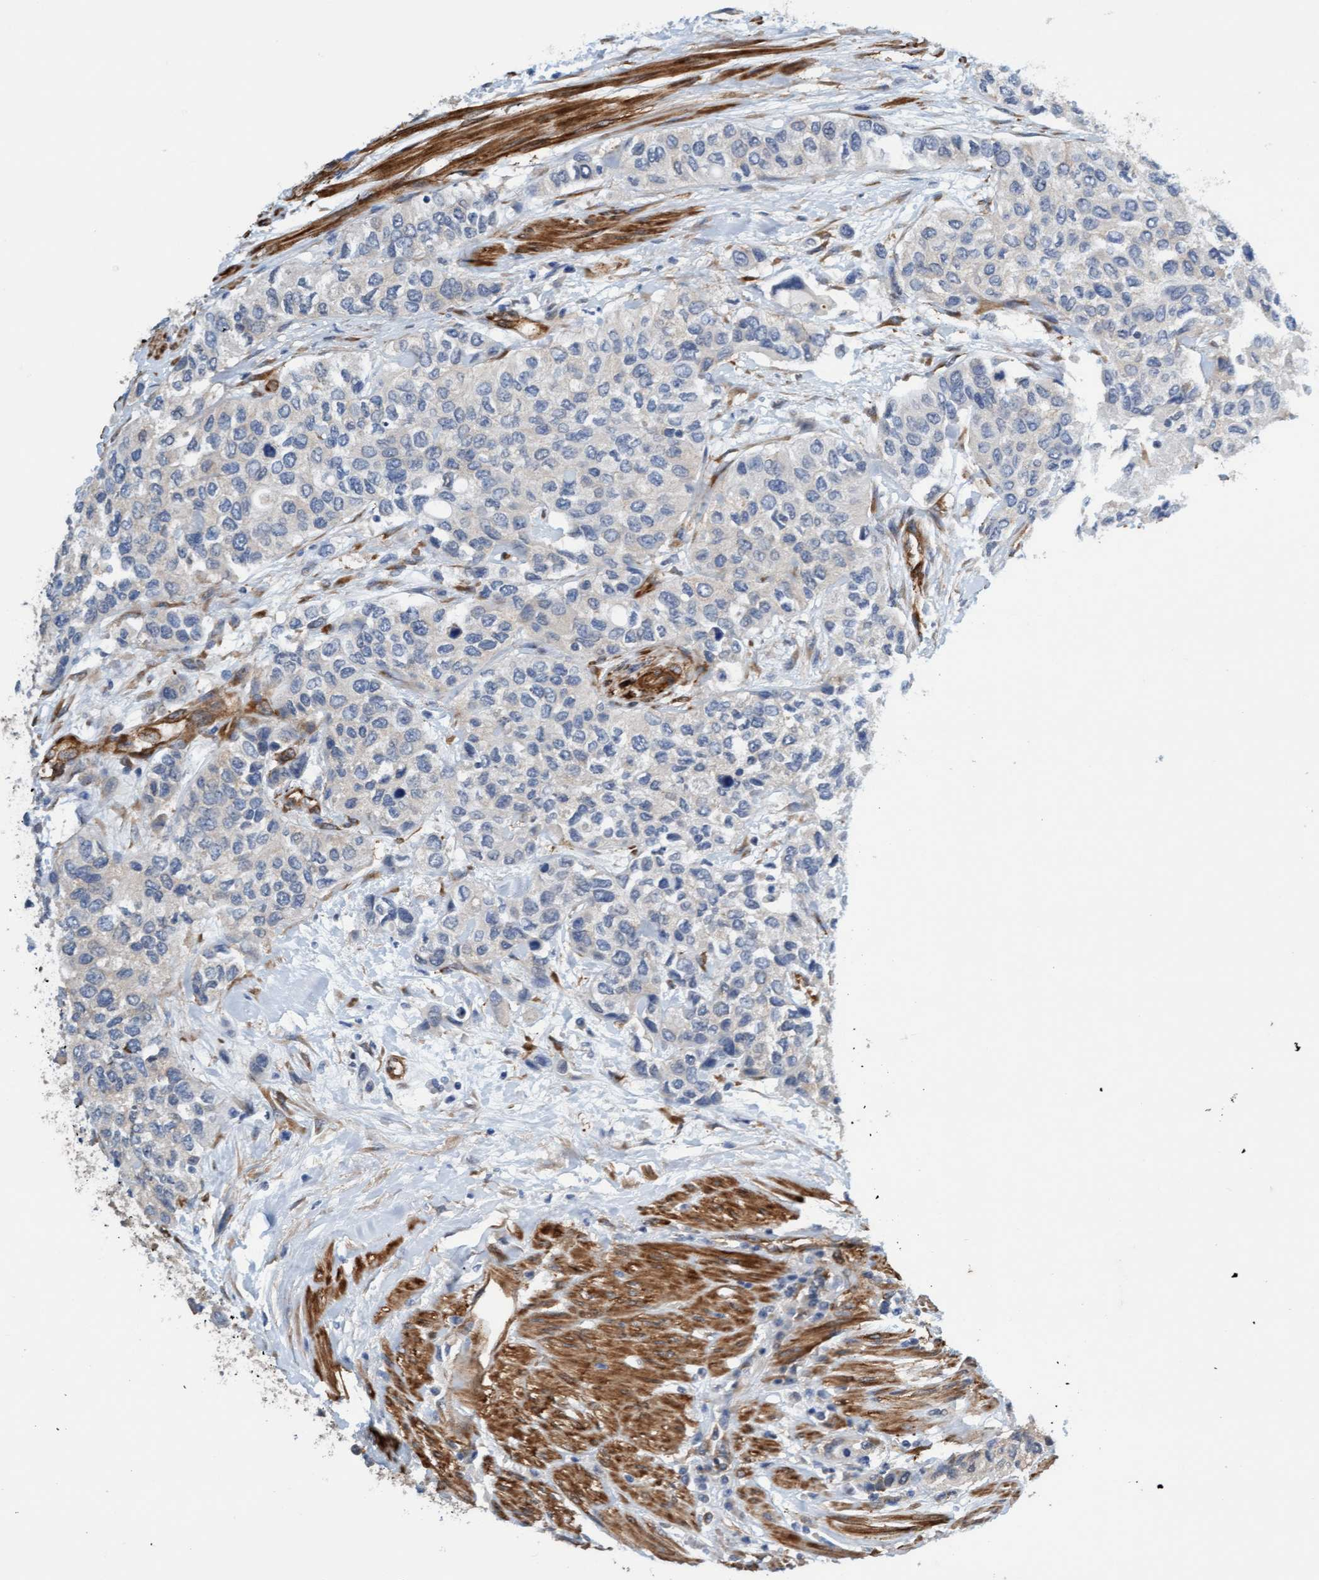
{"staining": {"intensity": "negative", "quantity": "none", "location": "none"}, "tissue": "urothelial cancer", "cell_type": "Tumor cells", "image_type": "cancer", "snomed": [{"axis": "morphology", "description": "Urothelial carcinoma, High grade"}, {"axis": "topography", "description": "Urinary bladder"}], "caption": "Tumor cells show no significant protein staining in urothelial cancer.", "gene": "FMNL3", "patient": {"sex": "female", "age": 56}}